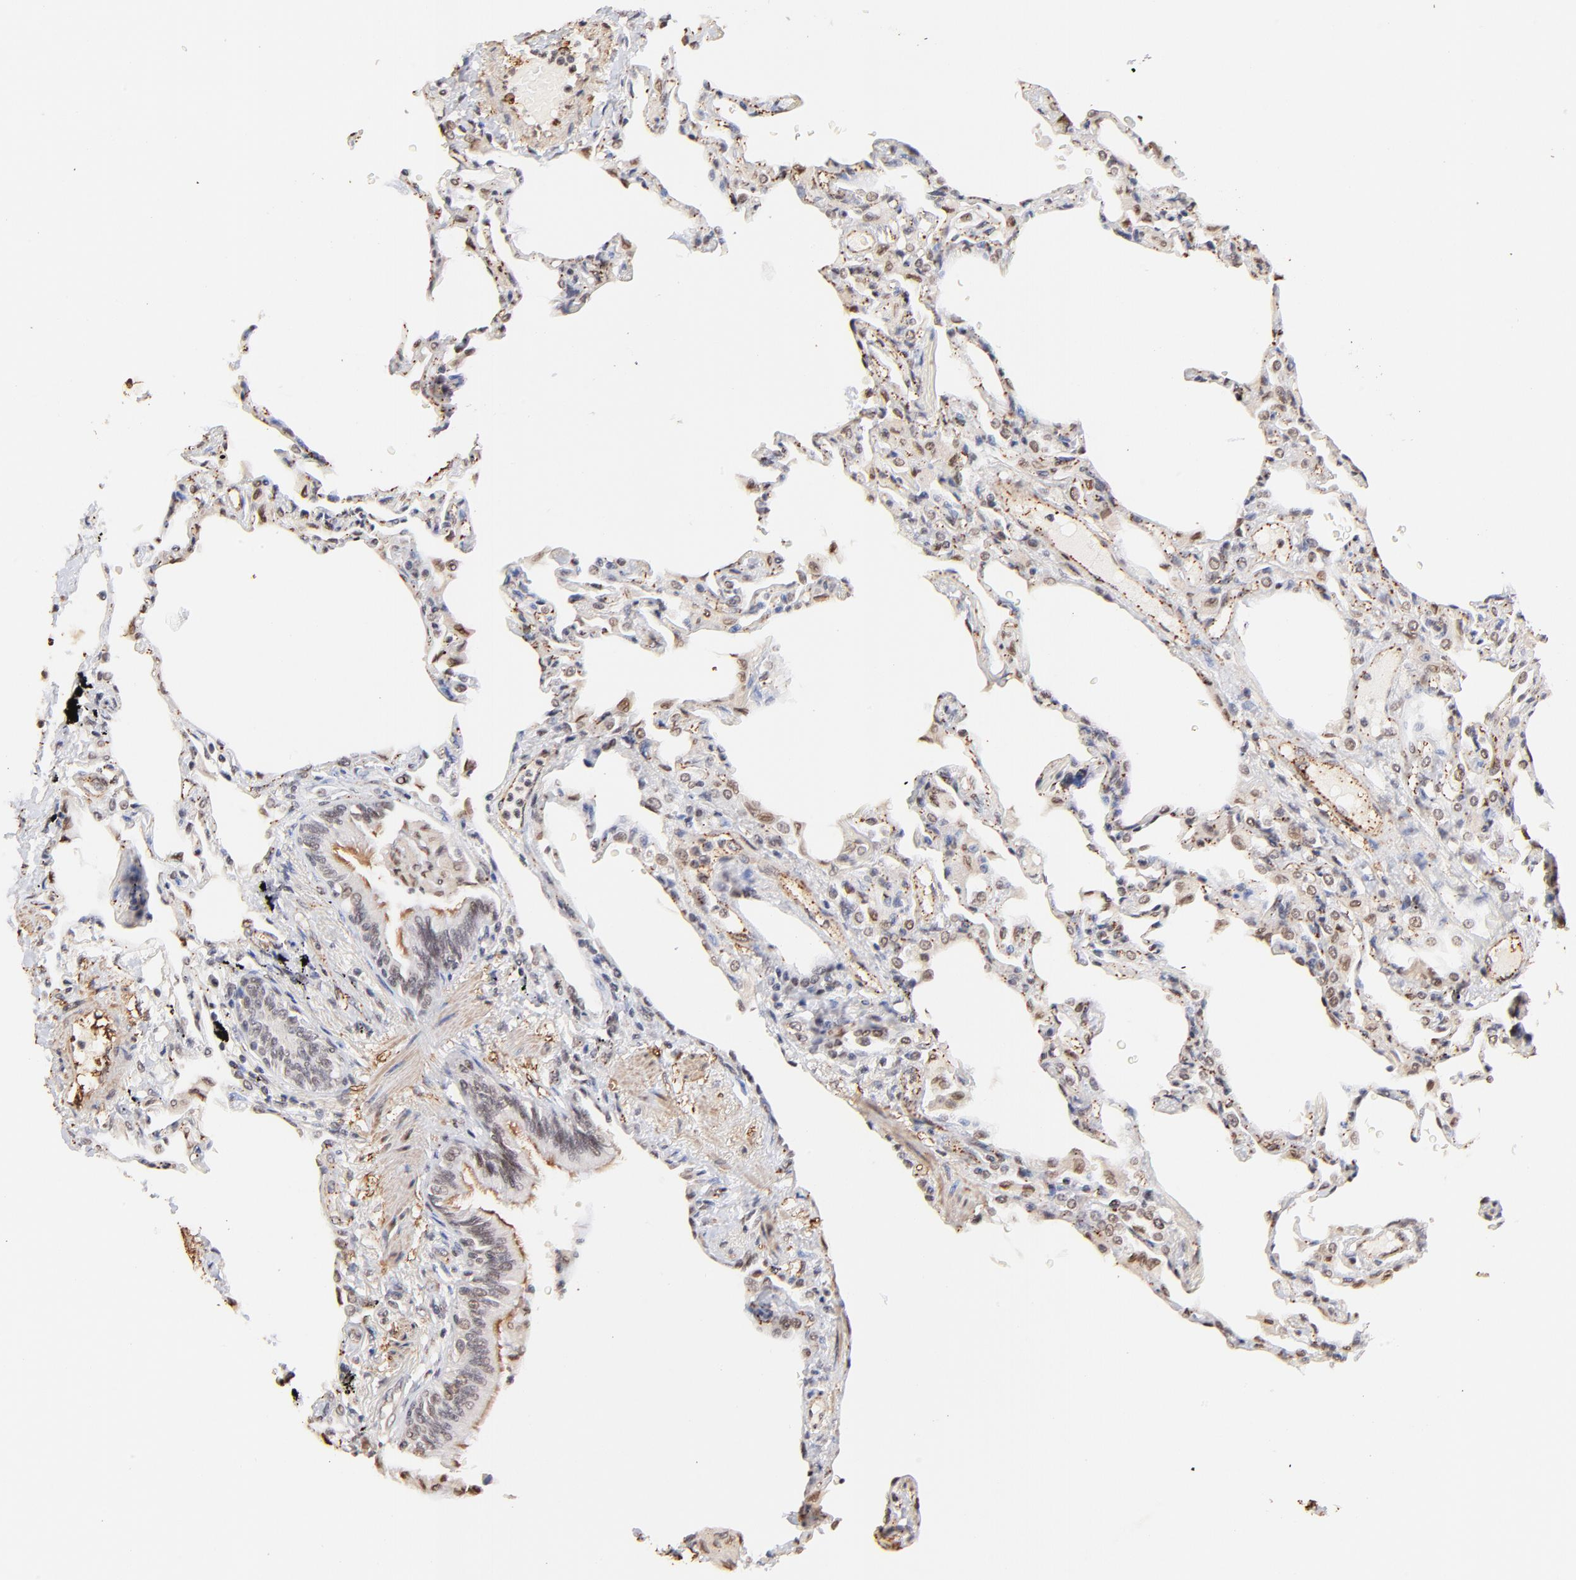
{"staining": {"intensity": "weak", "quantity": "25%-75%", "location": "nuclear"}, "tissue": "lung", "cell_type": "Alveolar cells", "image_type": "normal", "snomed": [{"axis": "morphology", "description": "Normal tissue, NOS"}, {"axis": "topography", "description": "Lung"}], "caption": "Immunohistochemical staining of normal human lung shows weak nuclear protein staining in approximately 25%-75% of alveolar cells. The staining was performed using DAB (3,3'-diaminobenzidine), with brown indicating positive protein expression. Nuclei are stained blue with hematoxylin.", "gene": "ZFP92", "patient": {"sex": "female", "age": 49}}